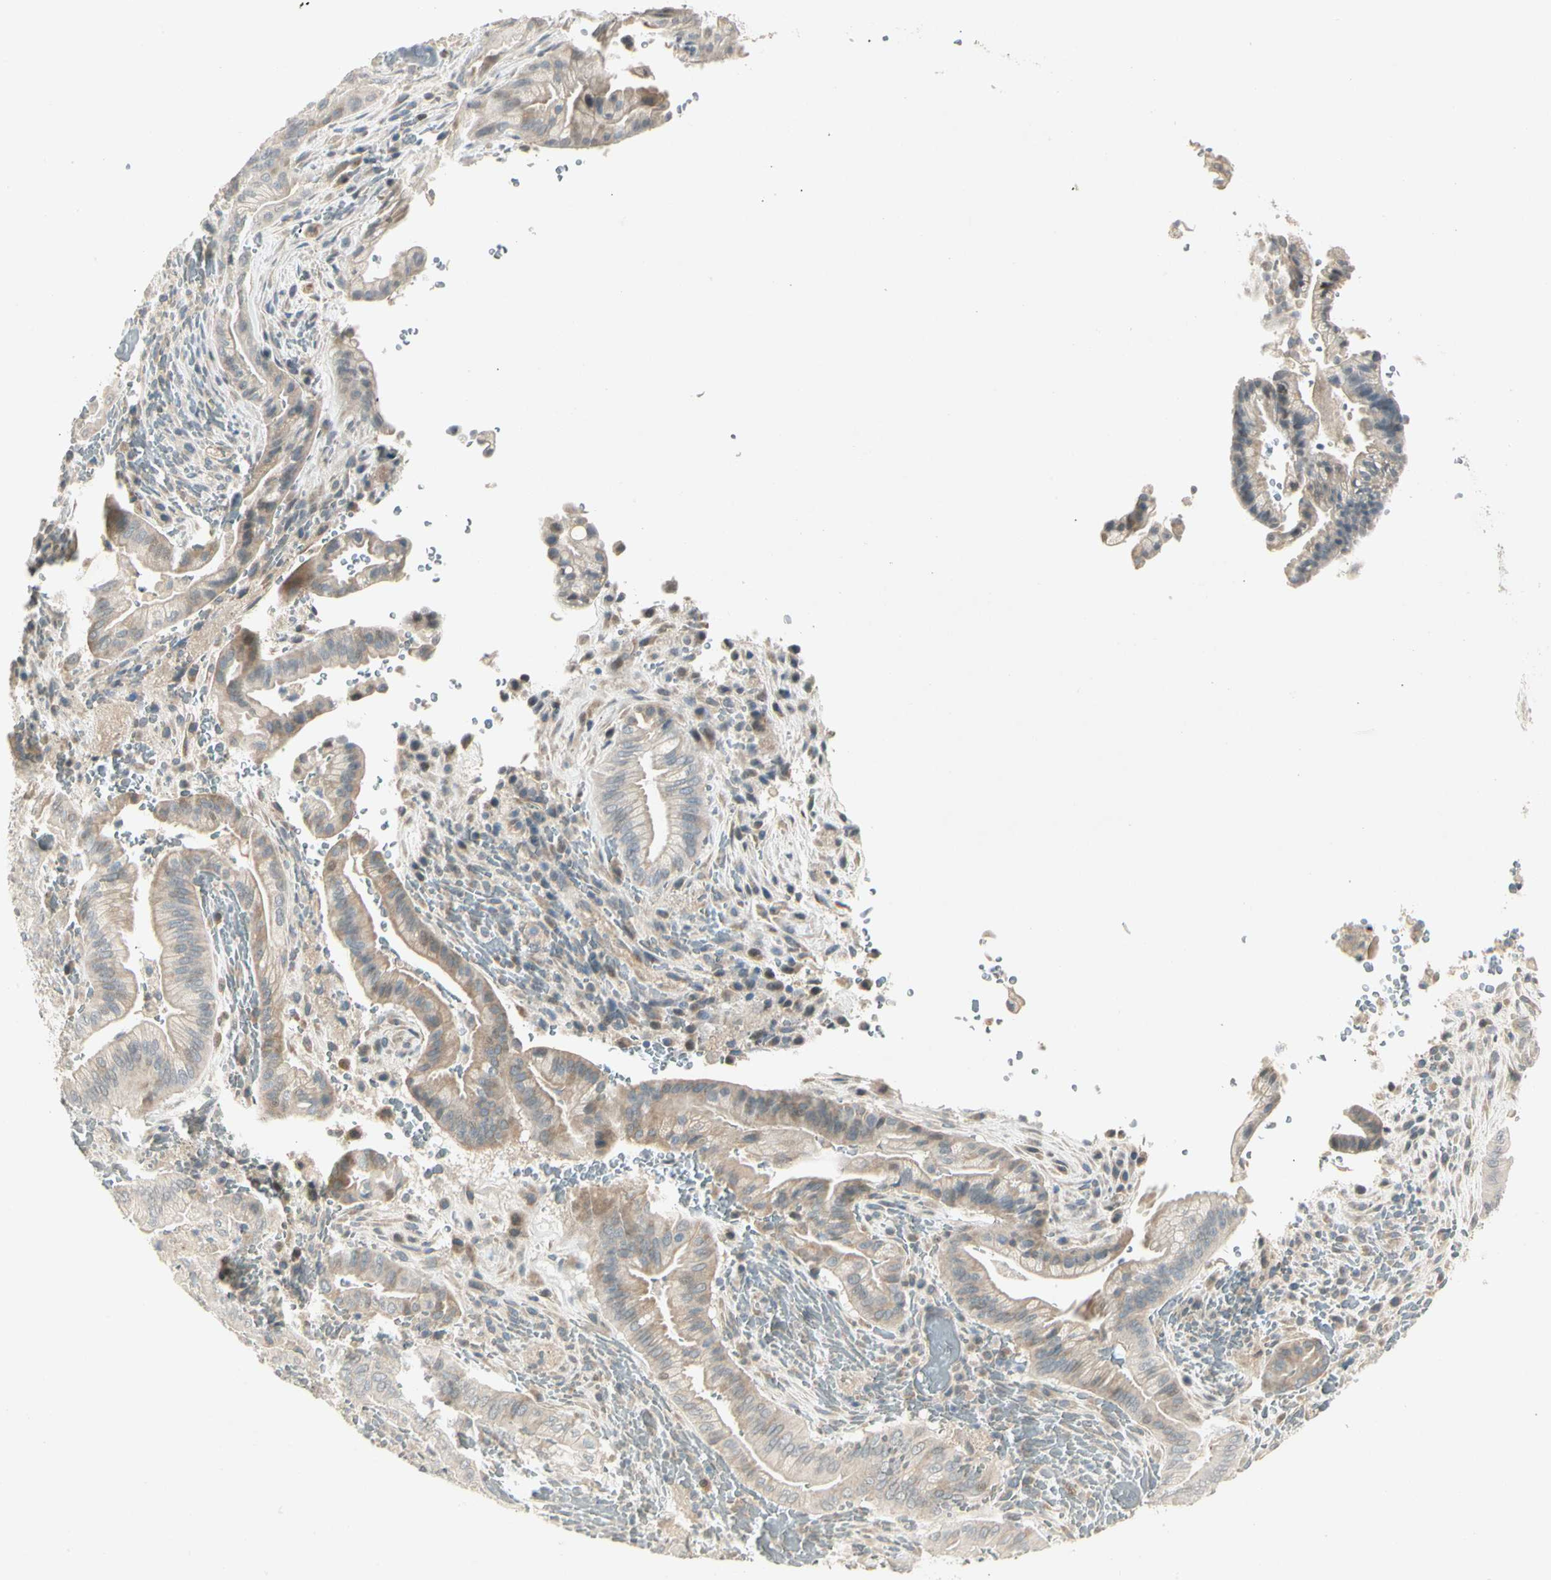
{"staining": {"intensity": "weak", "quantity": "25%-75%", "location": "cytoplasmic/membranous"}, "tissue": "liver cancer", "cell_type": "Tumor cells", "image_type": "cancer", "snomed": [{"axis": "morphology", "description": "Cholangiocarcinoma"}, {"axis": "topography", "description": "Liver"}], "caption": "This is a photomicrograph of IHC staining of cholangiocarcinoma (liver), which shows weak staining in the cytoplasmic/membranous of tumor cells.", "gene": "PCDHB15", "patient": {"sex": "female", "age": 68}}